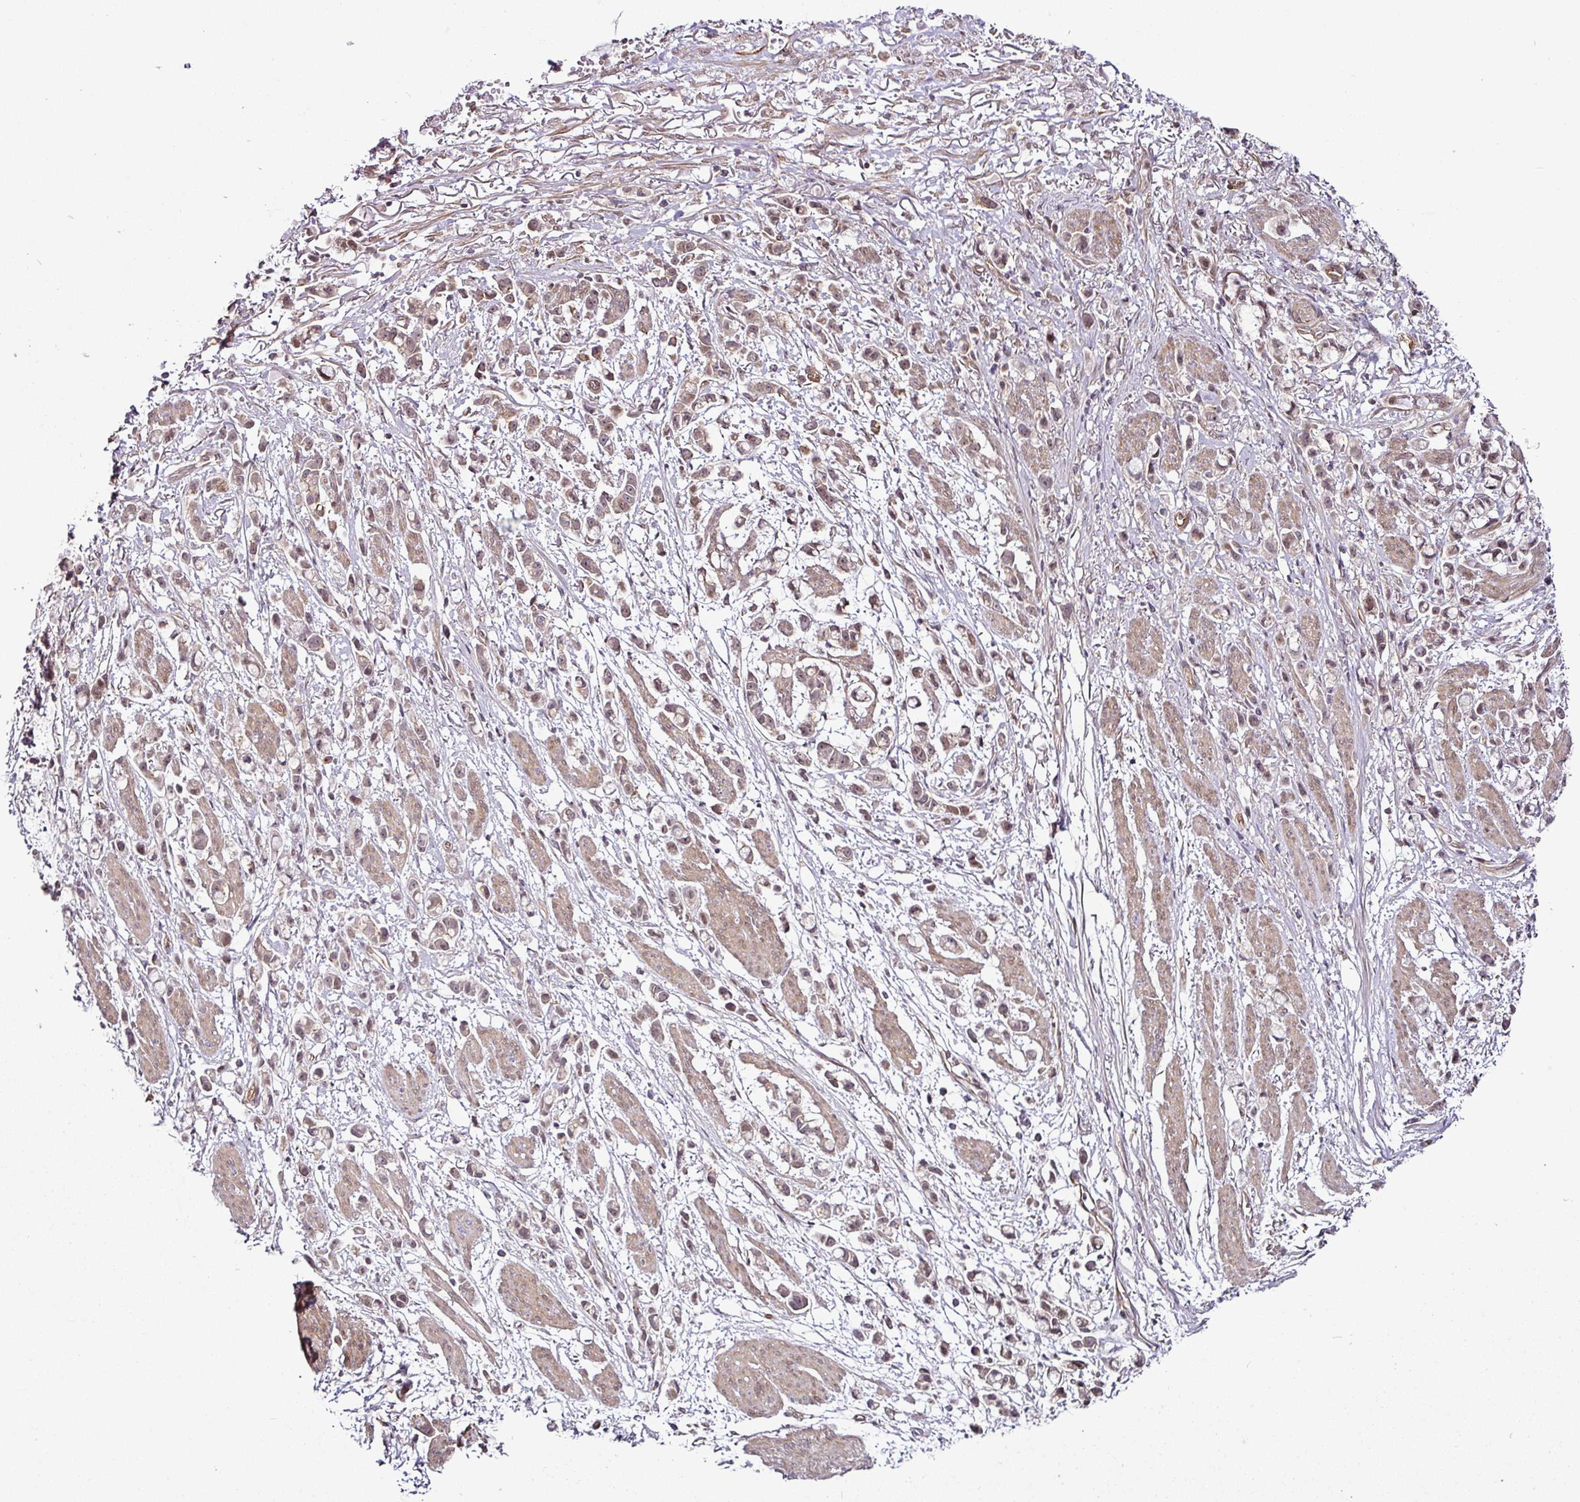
{"staining": {"intensity": "weak", "quantity": ">75%", "location": "cytoplasmic/membranous,nuclear"}, "tissue": "stomach cancer", "cell_type": "Tumor cells", "image_type": "cancer", "snomed": [{"axis": "morphology", "description": "Adenocarcinoma, NOS"}, {"axis": "topography", "description": "Stomach"}], "caption": "This micrograph exhibits immunohistochemistry (IHC) staining of human stomach adenocarcinoma, with low weak cytoplasmic/membranous and nuclear positivity in approximately >75% of tumor cells.", "gene": "DCAF13", "patient": {"sex": "female", "age": 81}}